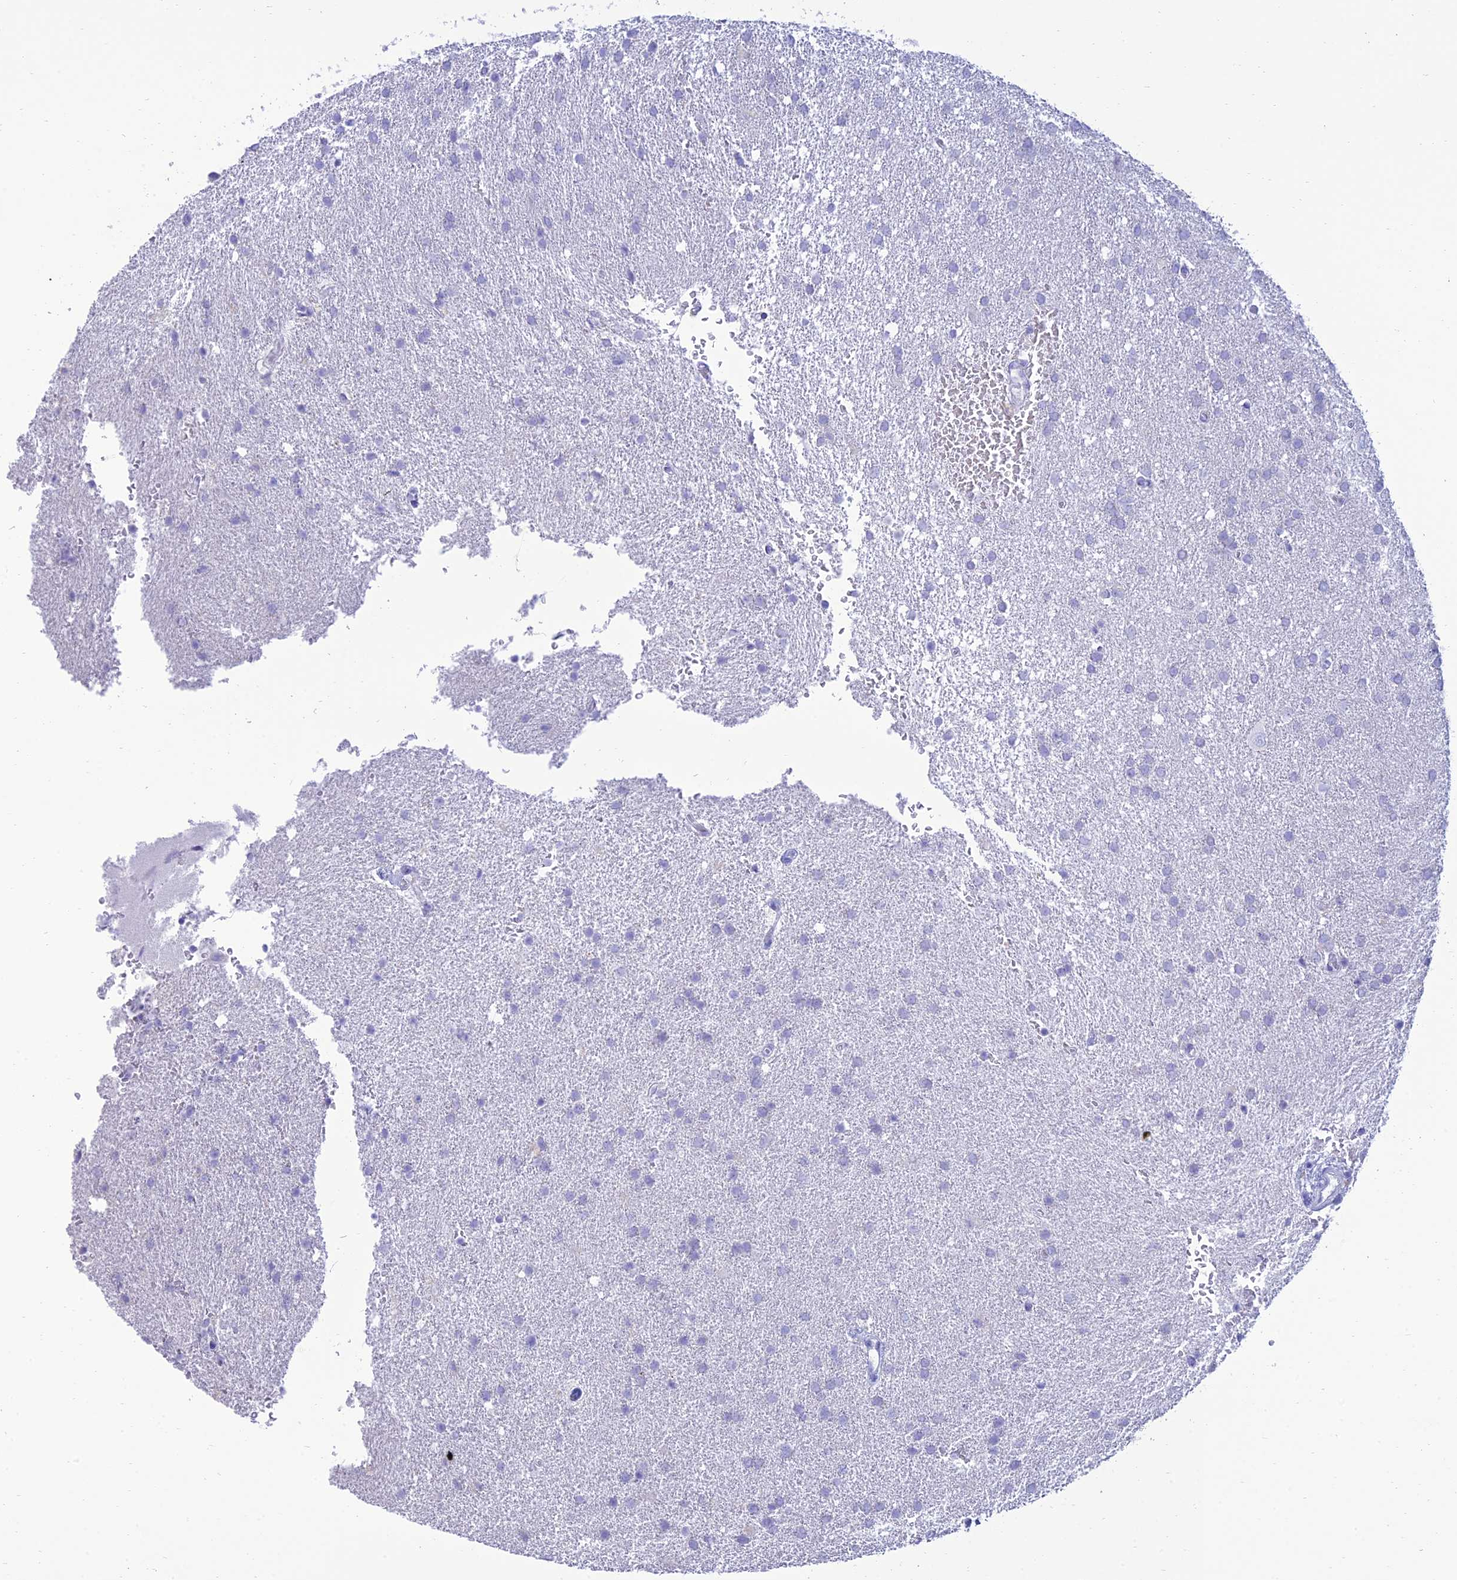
{"staining": {"intensity": "negative", "quantity": "none", "location": "none"}, "tissue": "glioma", "cell_type": "Tumor cells", "image_type": "cancer", "snomed": [{"axis": "morphology", "description": "Glioma, malignant, High grade"}, {"axis": "topography", "description": "Brain"}], "caption": "An immunohistochemistry (IHC) photomicrograph of high-grade glioma (malignant) is shown. There is no staining in tumor cells of high-grade glioma (malignant).", "gene": "MAL2", "patient": {"sex": "male", "age": 72}}